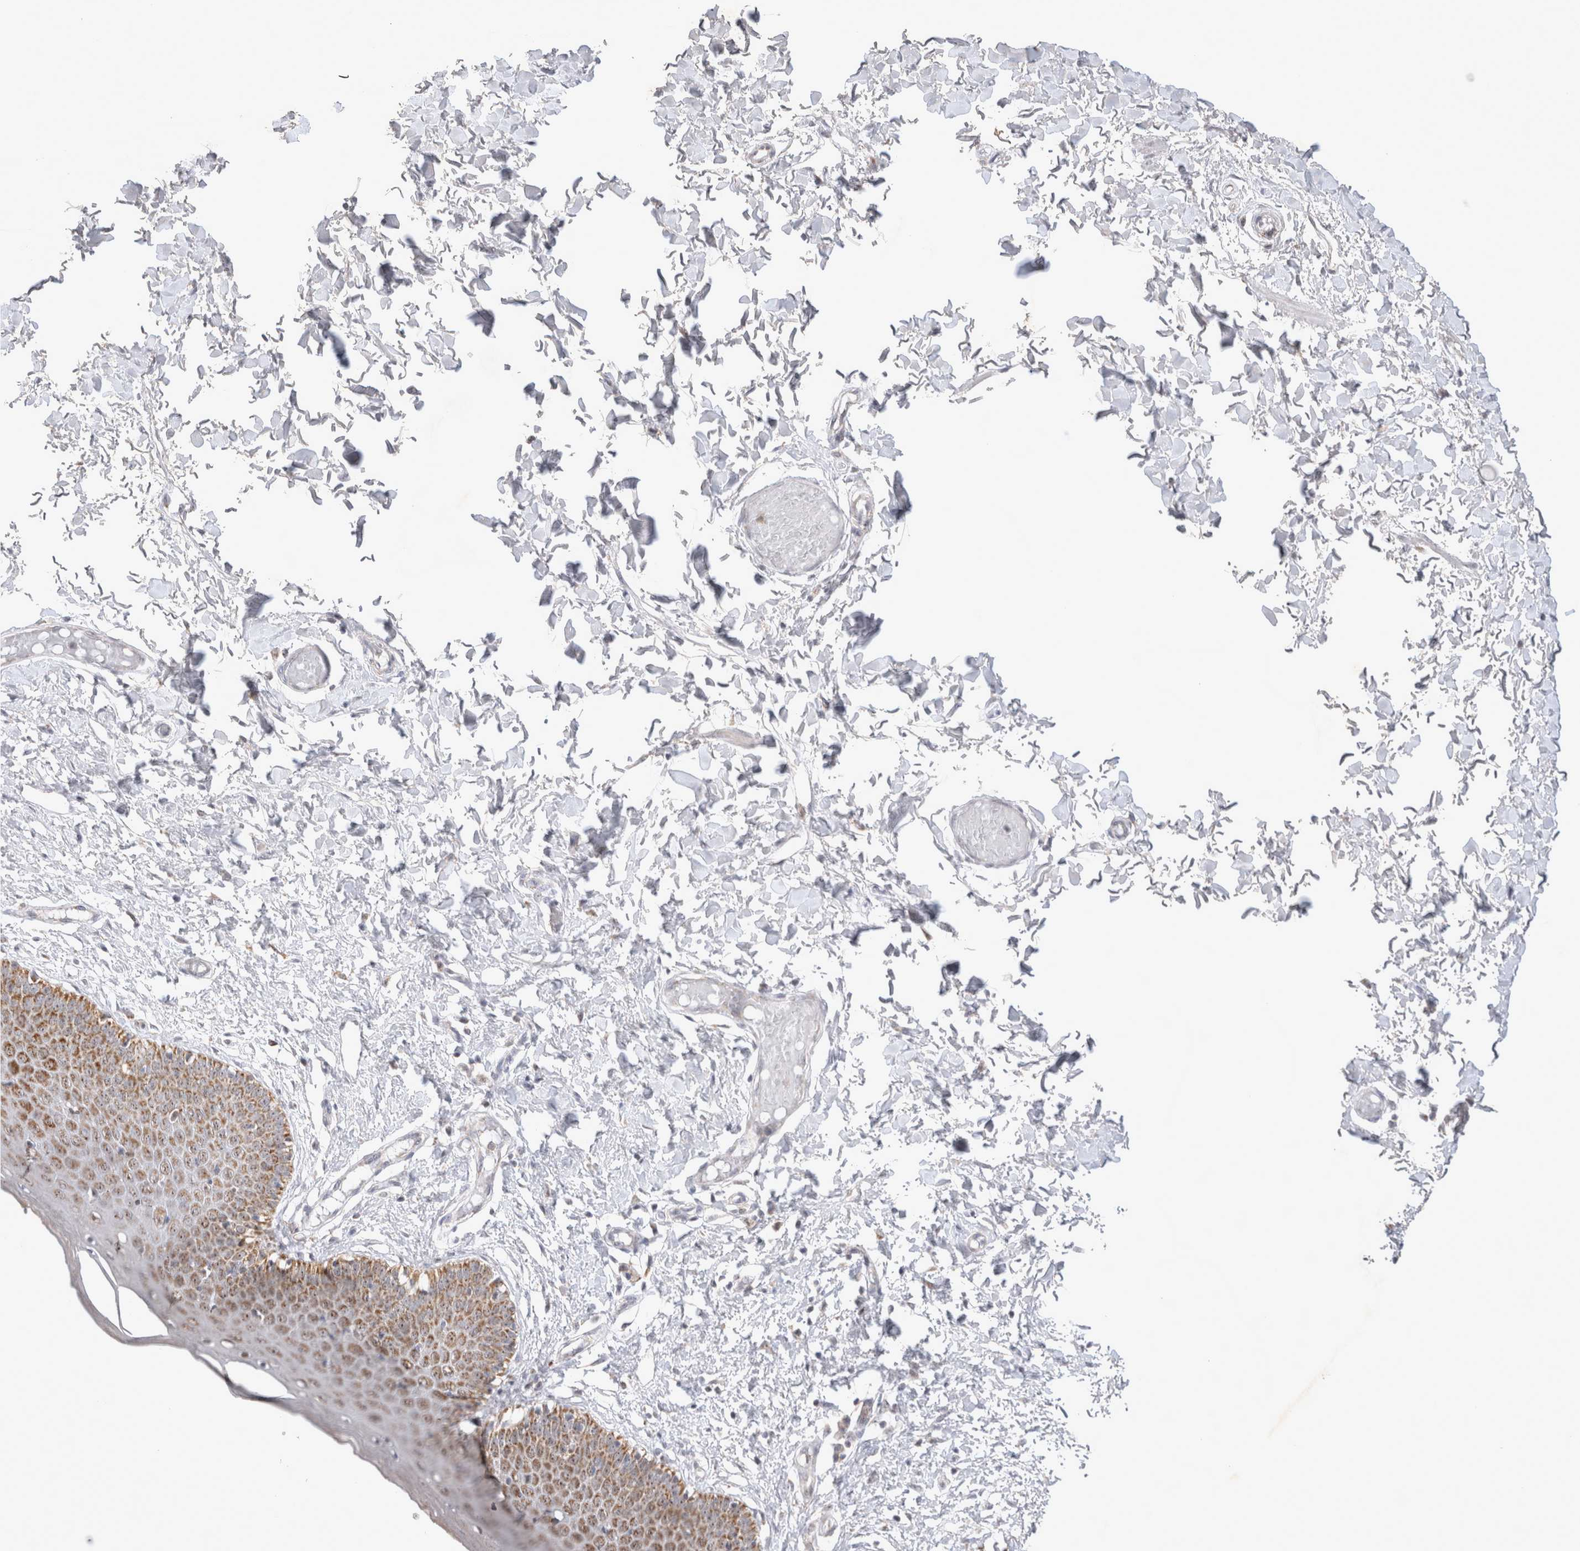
{"staining": {"intensity": "moderate", "quantity": ">75%", "location": "cytoplasmic/membranous,nuclear"}, "tissue": "skin", "cell_type": "Epidermal cells", "image_type": "normal", "snomed": [{"axis": "morphology", "description": "Normal tissue, NOS"}, {"axis": "topography", "description": "Vulva"}], "caption": "Immunohistochemical staining of benign human skin reveals medium levels of moderate cytoplasmic/membranous,nuclear expression in about >75% of epidermal cells. Using DAB (3,3'-diaminobenzidine) (brown) and hematoxylin (blue) stains, captured at high magnification using brightfield microscopy.", "gene": "MRPL37", "patient": {"sex": "female", "age": 66}}